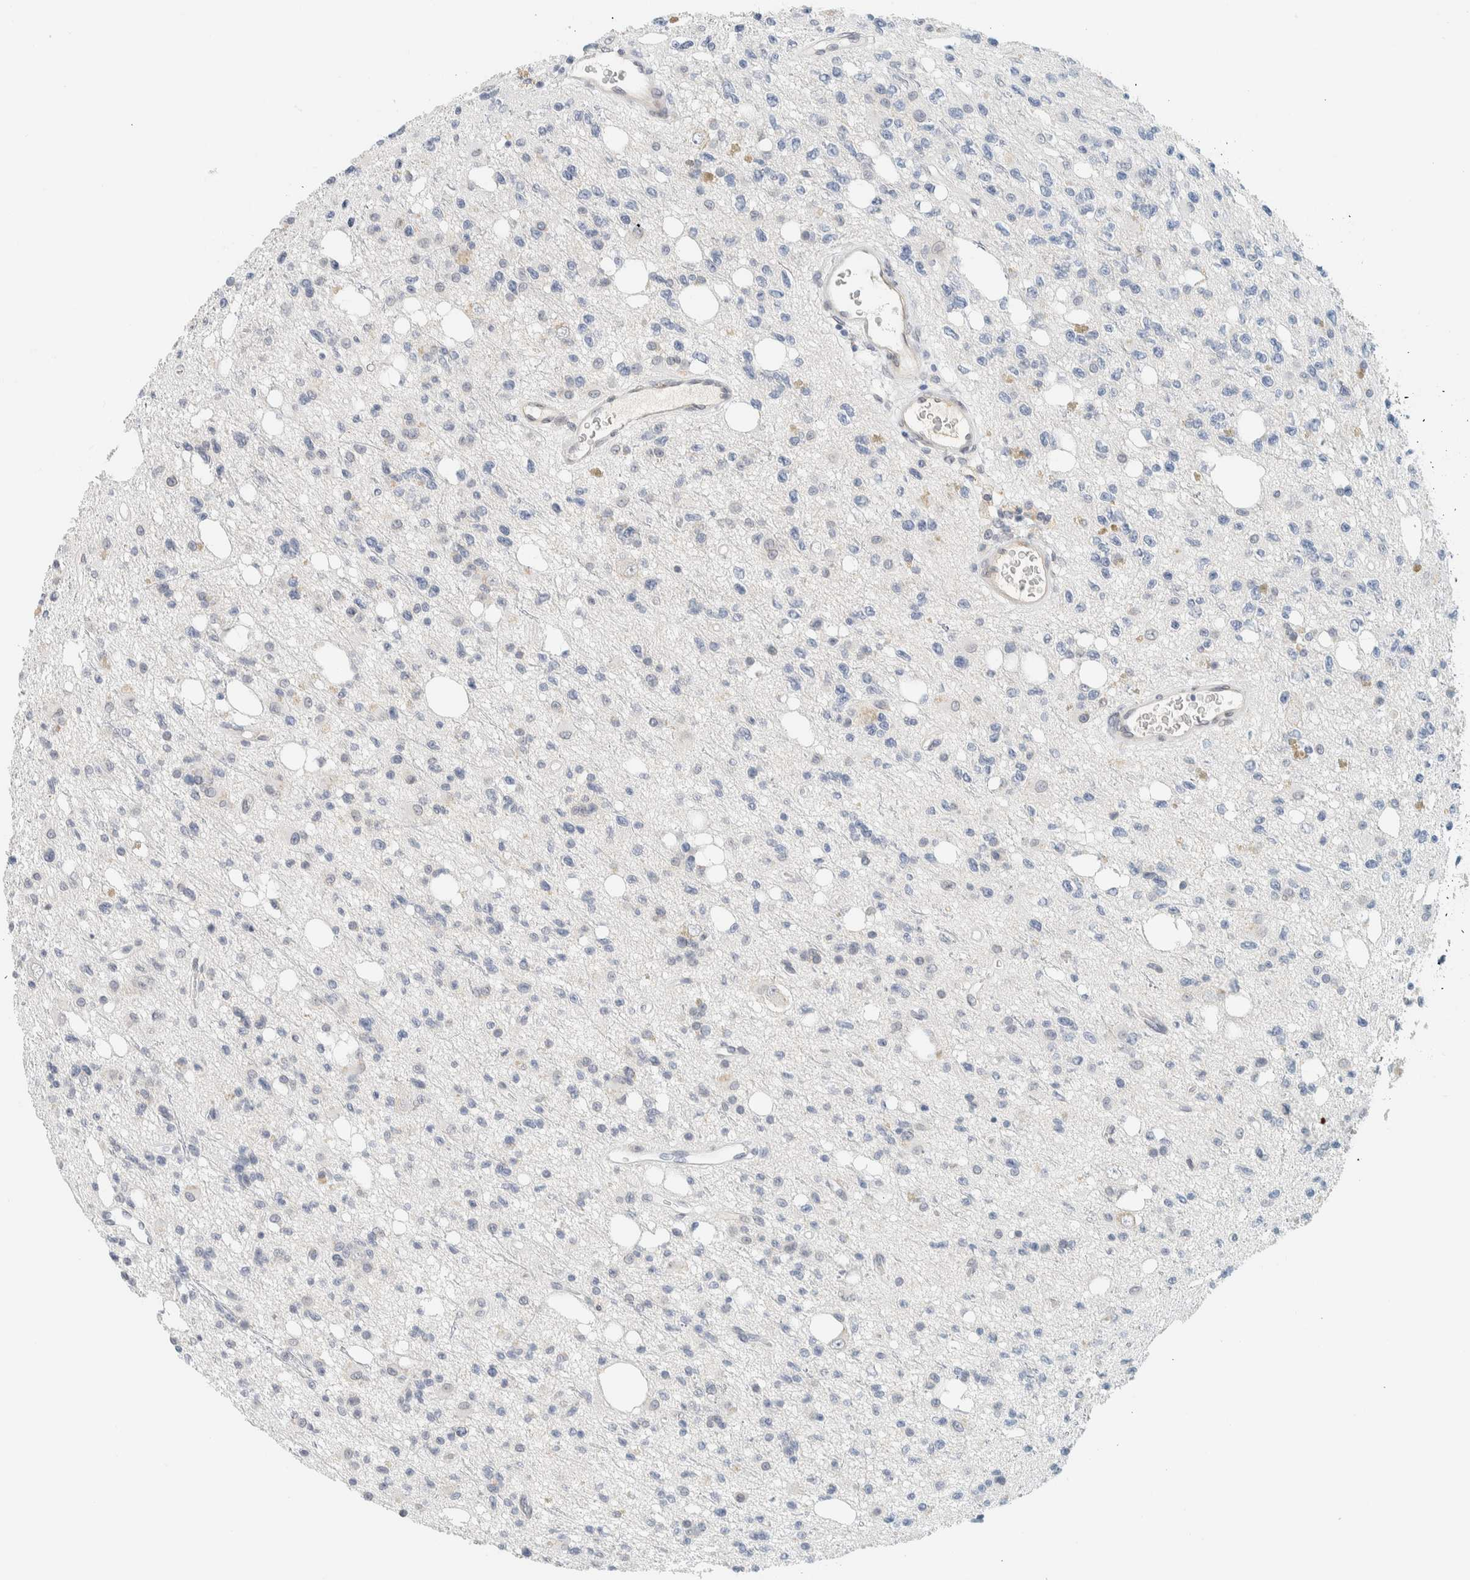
{"staining": {"intensity": "negative", "quantity": "none", "location": "none"}, "tissue": "glioma", "cell_type": "Tumor cells", "image_type": "cancer", "snomed": [{"axis": "morphology", "description": "Glioma, malignant, High grade"}, {"axis": "topography", "description": "Brain"}], "caption": "Glioma was stained to show a protein in brown. There is no significant positivity in tumor cells.", "gene": "C1QTNF12", "patient": {"sex": "female", "age": 62}}